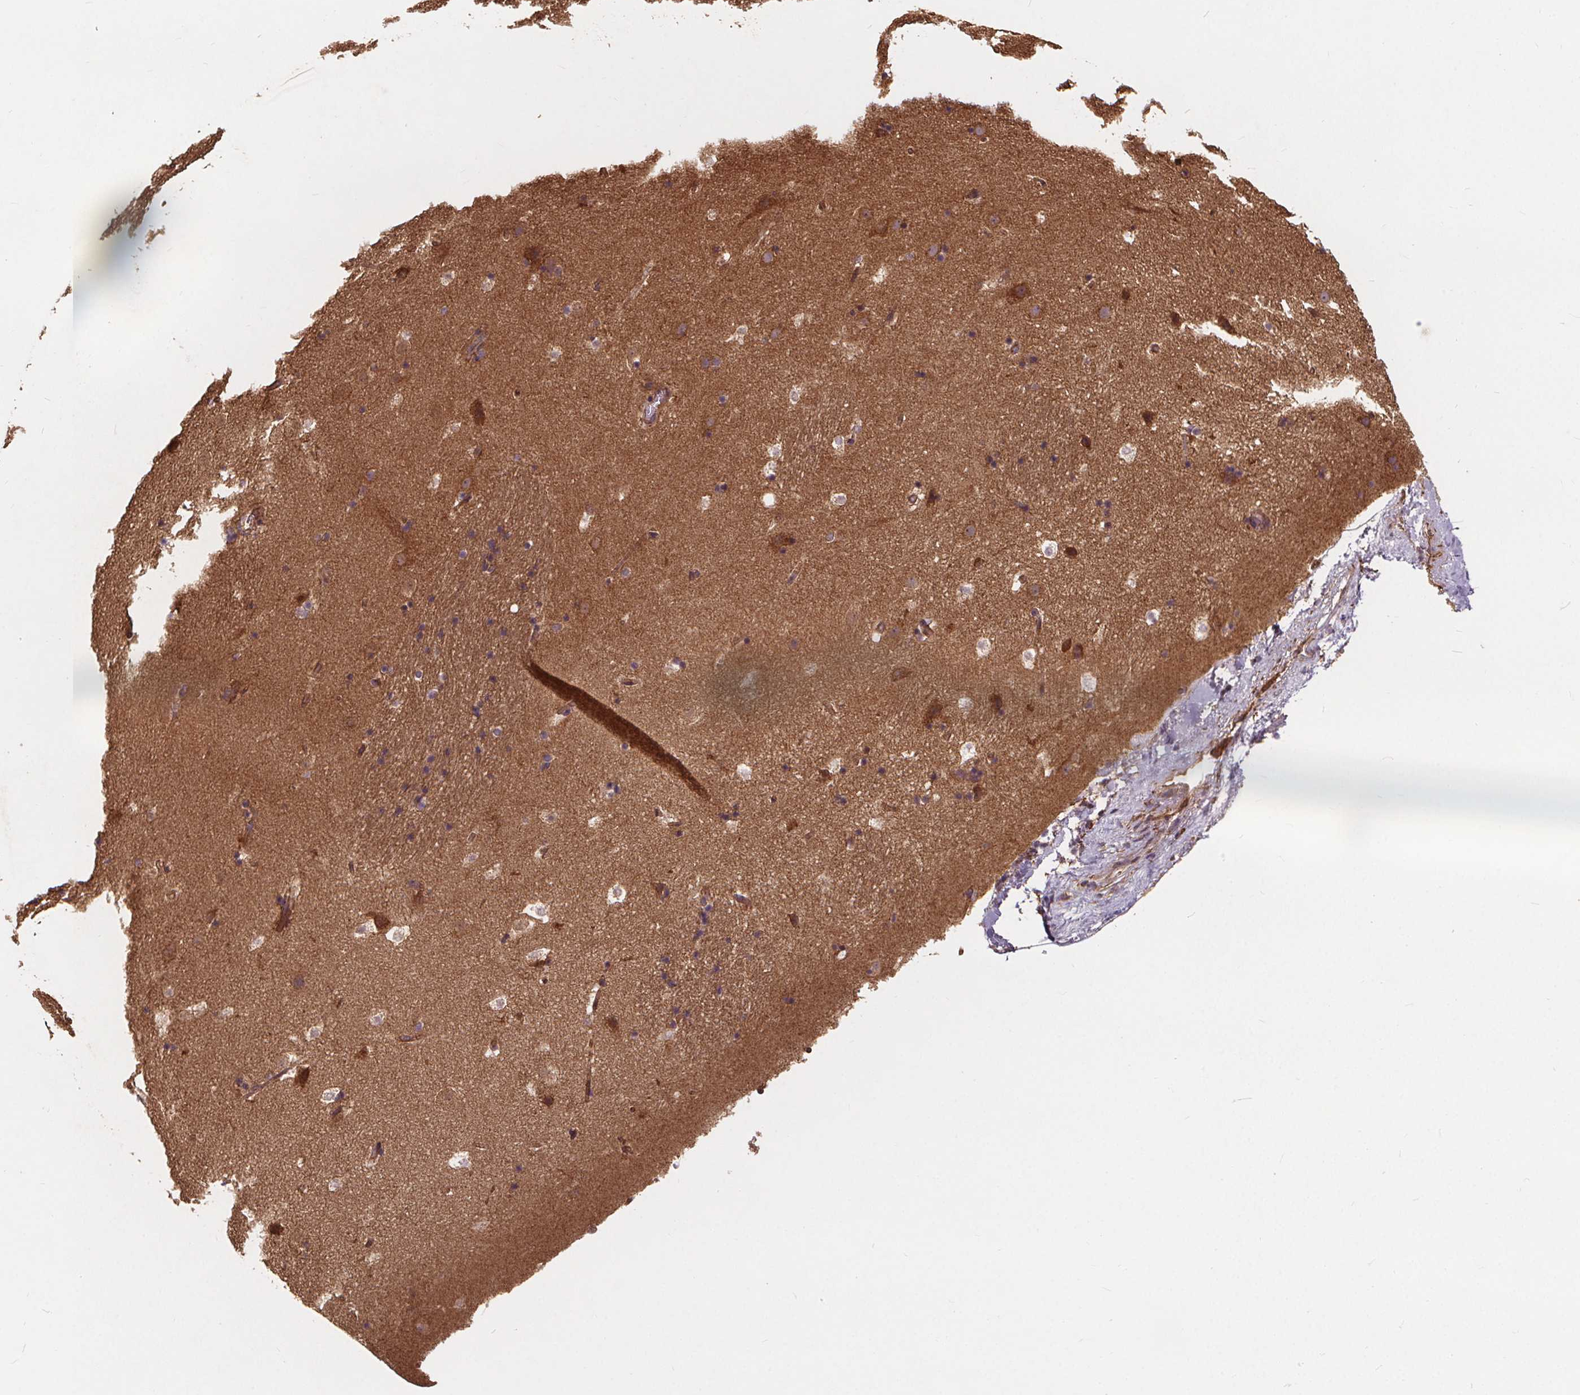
{"staining": {"intensity": "weak", "quantity": ">75%", "location": "cytoplasmic/membranous"}, "tissue": "caudate", "cell_type": "Glial cells", "image_type": "normal", "snomed": [{"axis": "morphology", "description": "Normal tissue, NOS"}, {"axis": "topography", "description": "Lateral ventricle wall"}], "caption": "Immunohistochemical staining of unremarkable caudate exhibits >75% levels of weak cytoplasmic/membranous protein staining in approximately >75% of glial cells.", "gene": "CLINT1", "patient": {"sex": "male", "age": 37}}